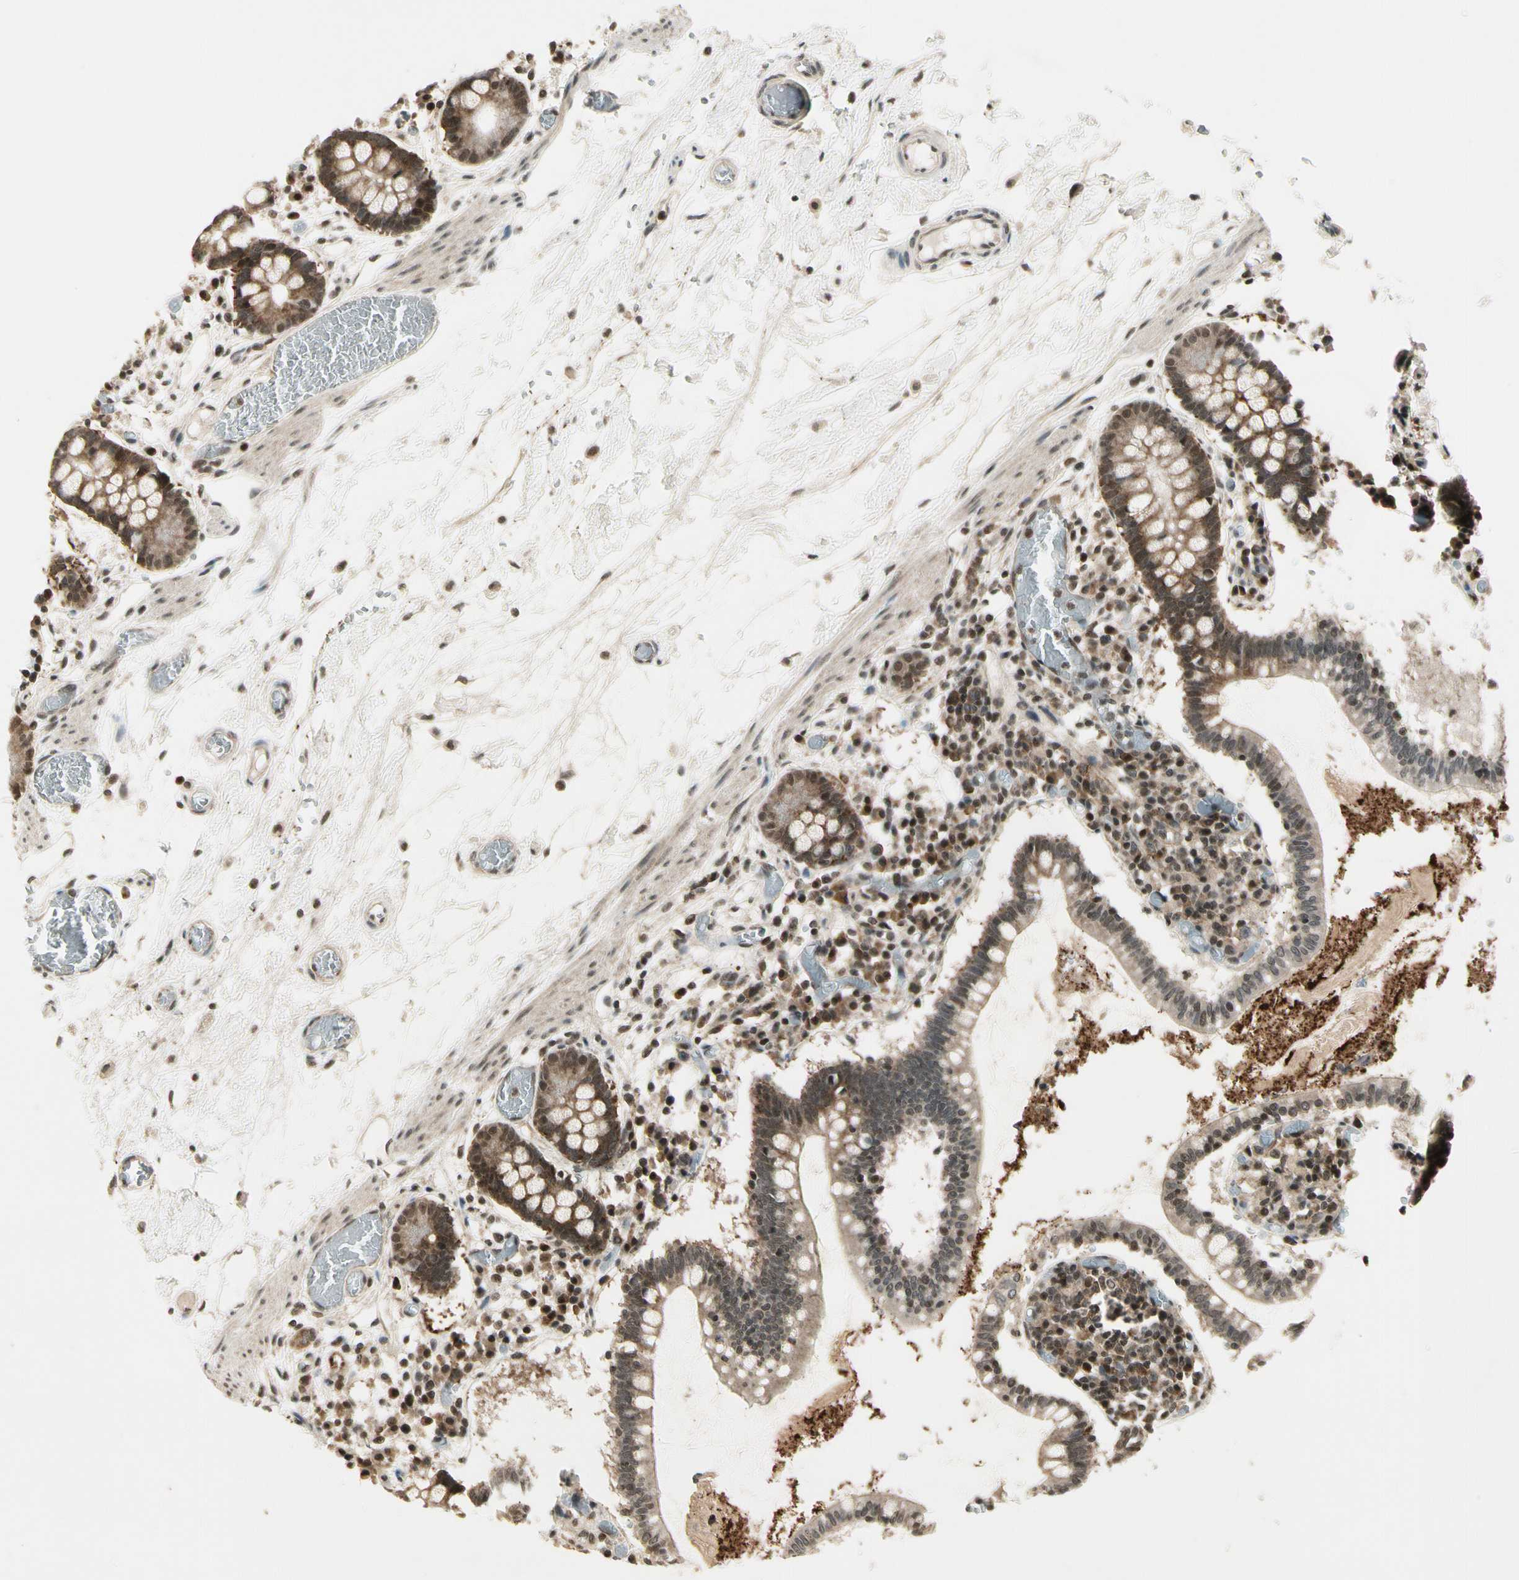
{"staining": {"intensity": "moderate", "quantity": ">75%", "location": "cytoplasmic/membranous,nuclear"}, "tissue": "small intestine", "cell_type": "Glandular cells", "image_type": "normal", "snomed": [{"axis": "morphology", "description": "Normal tissue, NOS"}, {"axis": "topography", "description": "Small intestine"}], "caption": "This micrograph reveals immunohistochemistry staining of normal human small intestine, with medium moderate cytoplasmic/membranous,nuclear staining in about >75% of glandular cells.", "gene": "SMN2", "patient": {"sex": "female", "age": 61}}